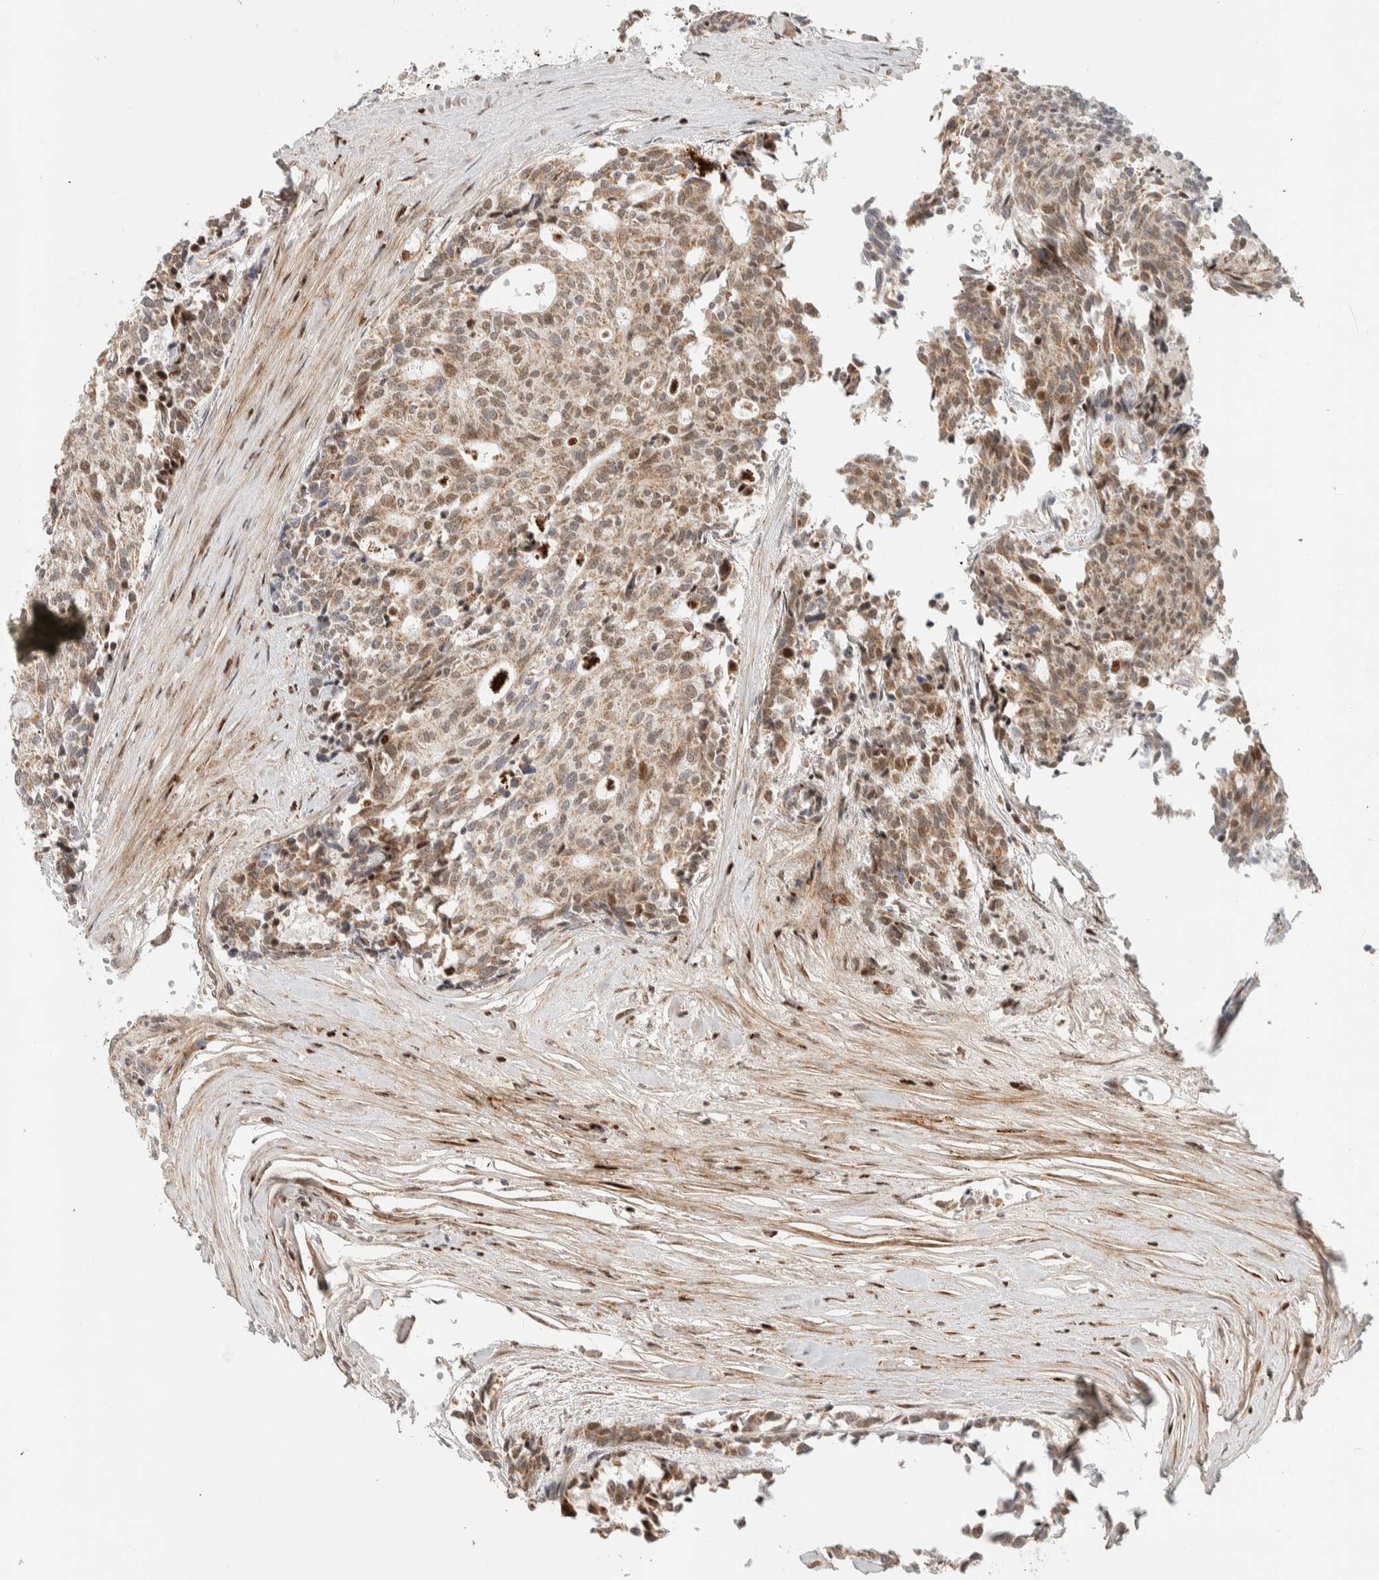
{"staining": {"intensity": "moderate", "quantity": ">75%", "location": "cytoplasmic/membranous"}, "tissue": "carcinoid", "cell_type": "Tumor cells", "image_type": "cancer", "snomed": [{"axis": "morphology", "description": "Carcinoid, malignant, NOS"}, {"axis": "topography", "description": "Pancreas"}], "caption": "Human malignant carcinoid stained with a brown dye reveals moderate cytoplasmic/membranous positive positivity in approximately >75% of tumor cells.", "gene": "TSPAN32", "patient": {"sex": "female", "age": 54}}